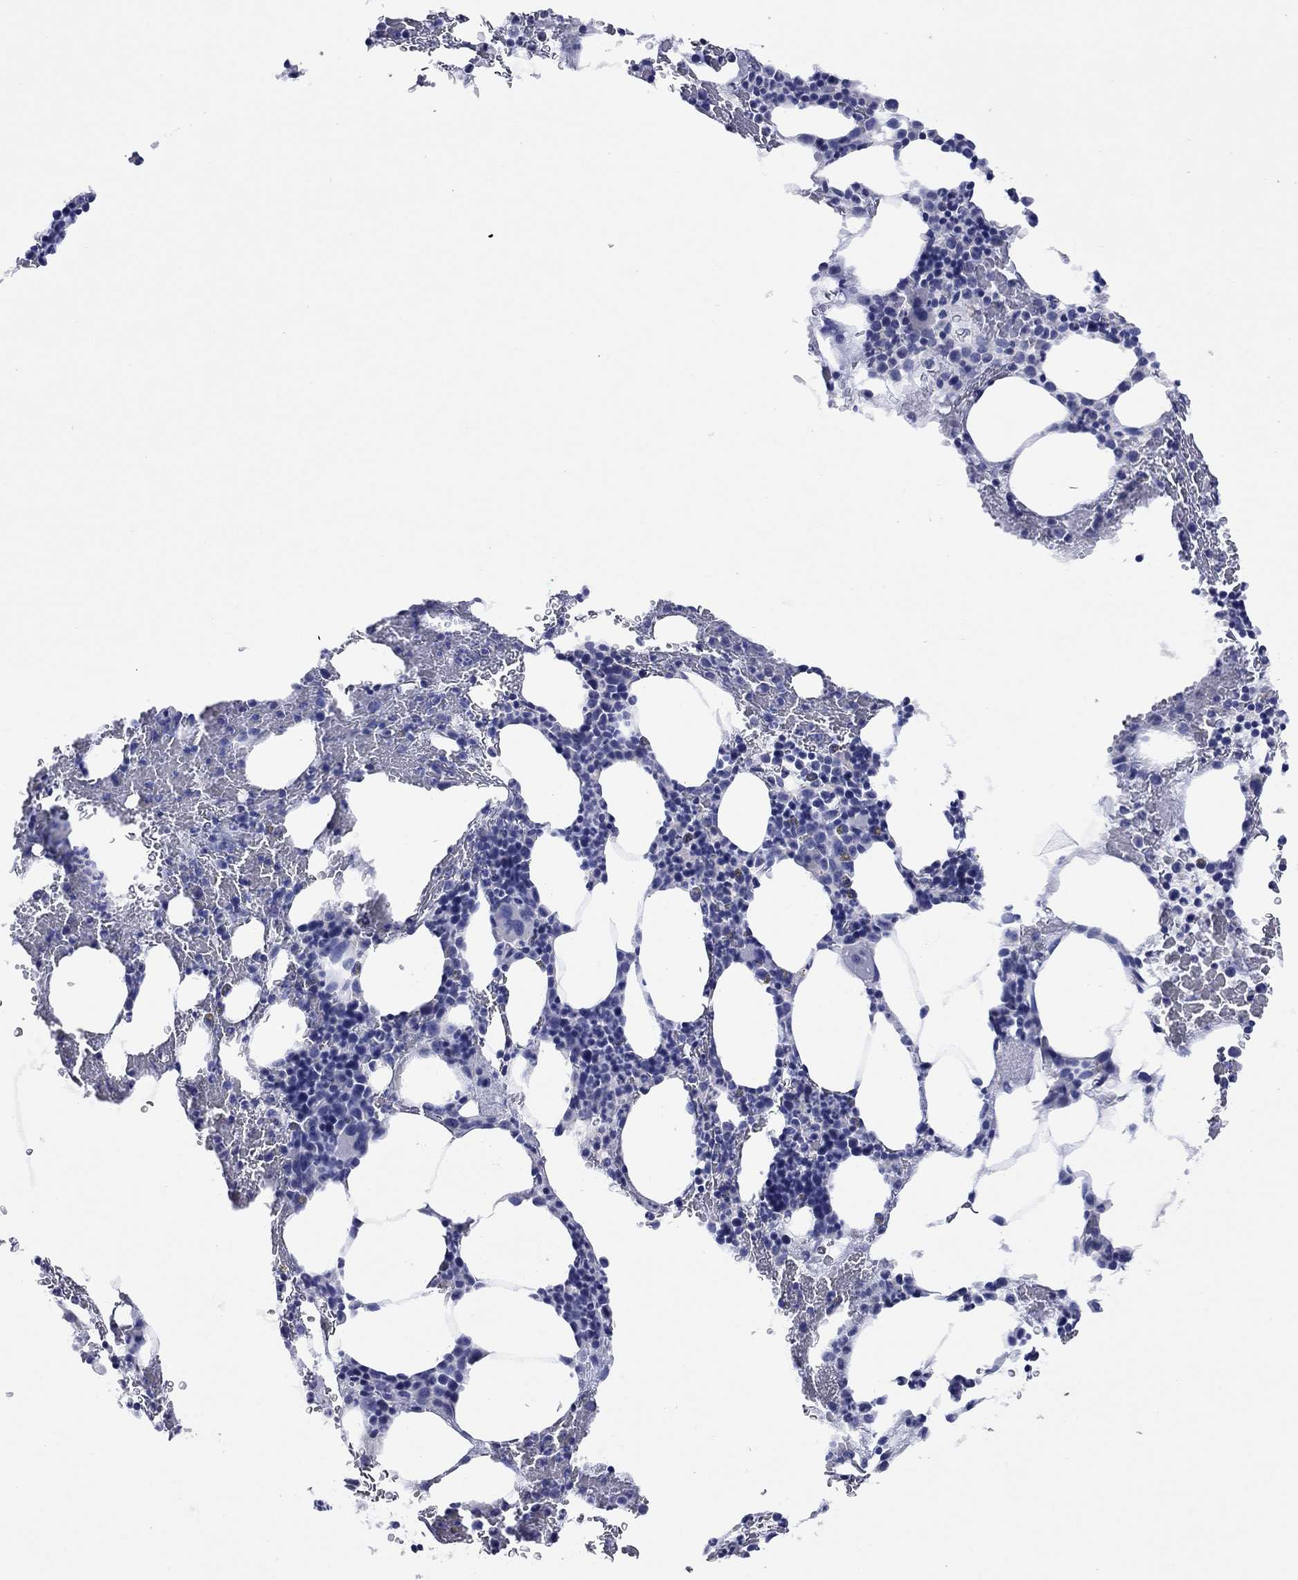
{"staining": {"intensity": "negative", "quantity": "none", "location": "none"}, "tissue": "bone marrow", "cell_type": "Hematopoietic cells", "image_type": "normal", "snomed": [{"axis": "morphology", "description": "Normal tissue, NOS"}, {"axis": "topography", "description": "Bone marrow"}], "caption": "IHC micrograph of benign human bone marrow stained for a protein (brown), which displays no positivity in hematopoietic cells. The staining is performed using DAB brown chromogen with nuclei counter-stained in using hematoxylin.", "gene": "CLVS1", "patient": {"sex": "male", "age": 83}}